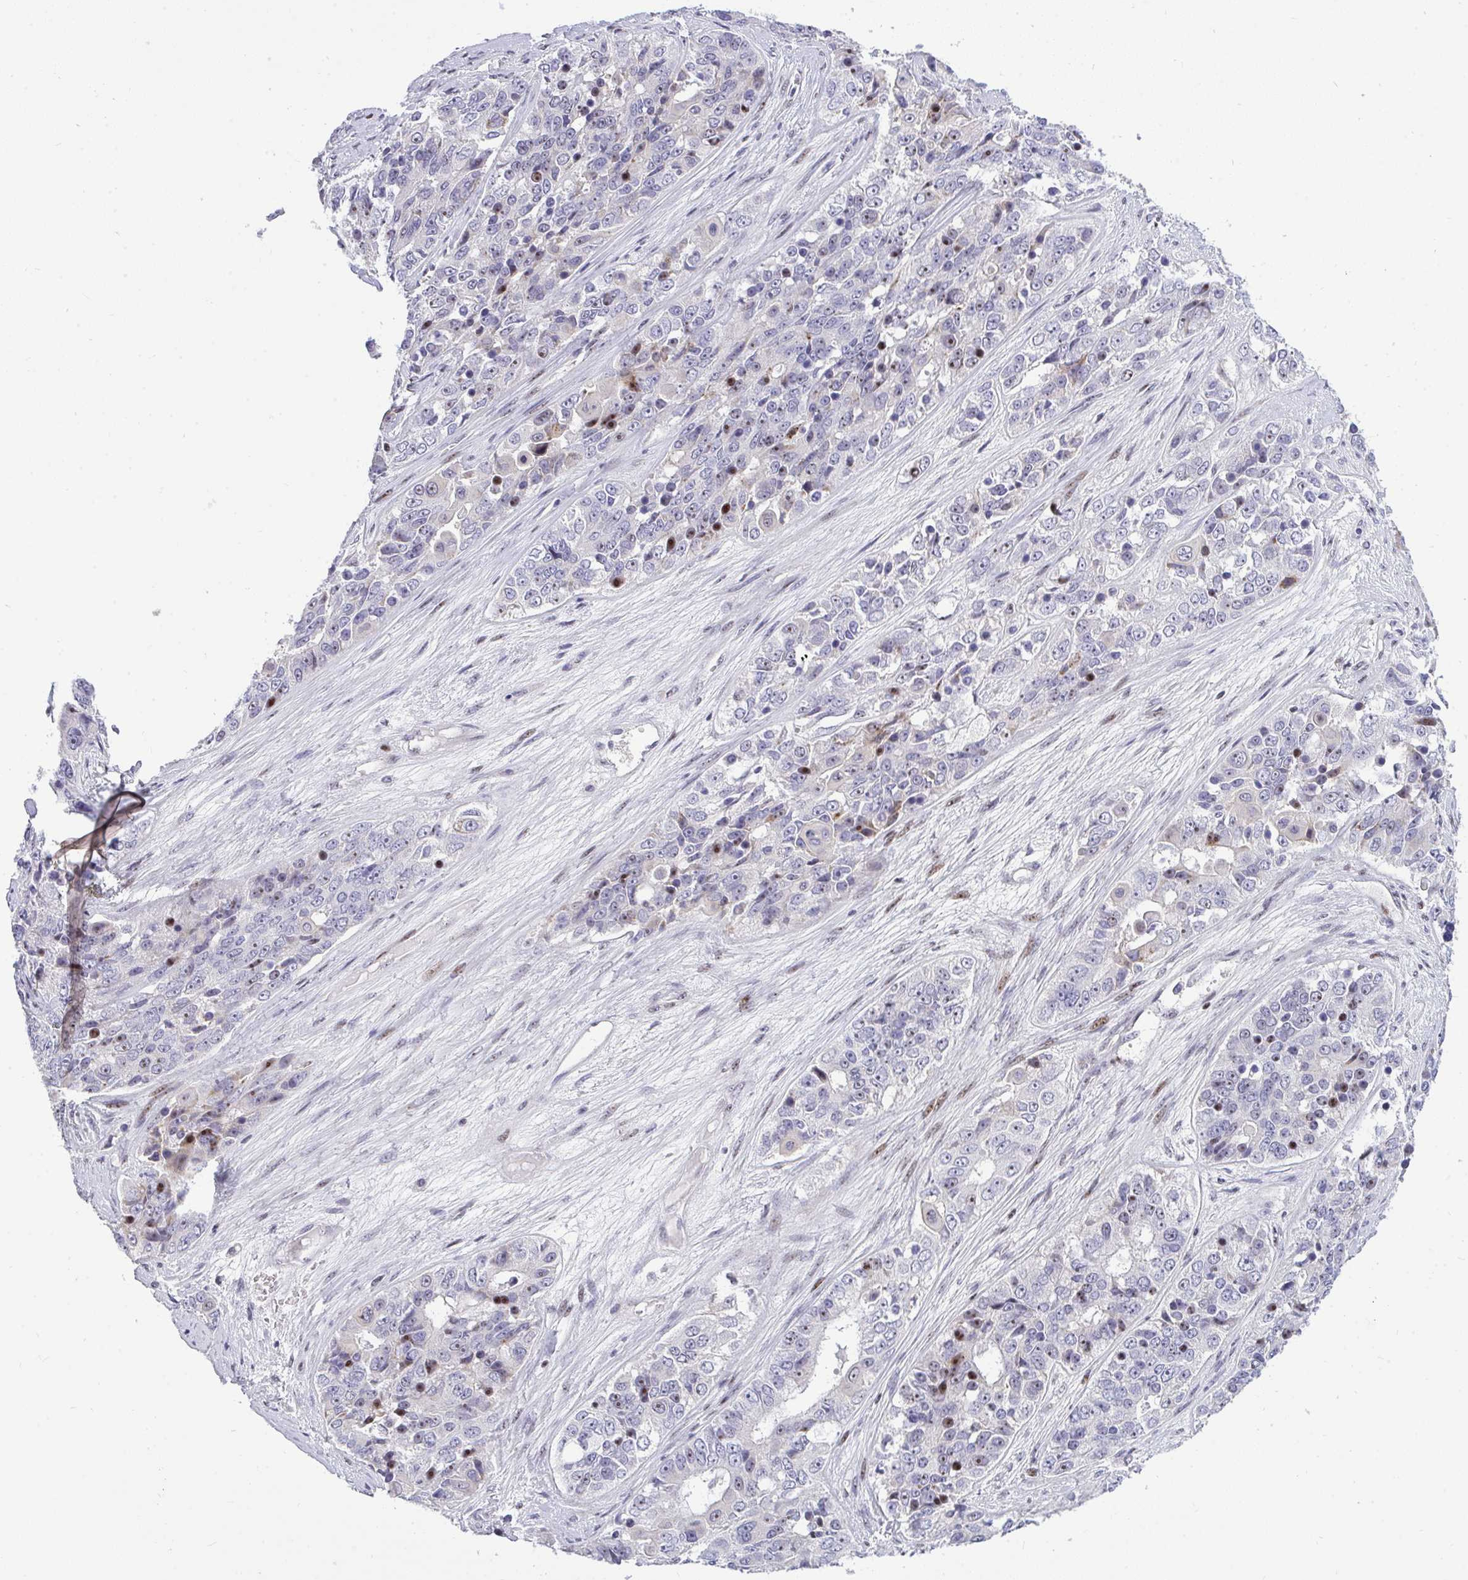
{"staining": {"intensity": "moderate", "quantity": "<25%", "location": "nuclear"}, "tissue": "ovarian cancer", "cell_type": "Tumor cells", "image_type": "cancer", "snomed": [{"axis": "morphology", "description": "Carcinoma, endometroid"}, {"axis": "topography", "description": "Ovary"}], "caption": "Immunohistochemical staining of human ovarian cancer demonstrates low levels of moderate nuclear protein positivity in about <25% of tumor cells.", "gene": "PLPPR3", "patient": {"sex": "female", "age": 51}}